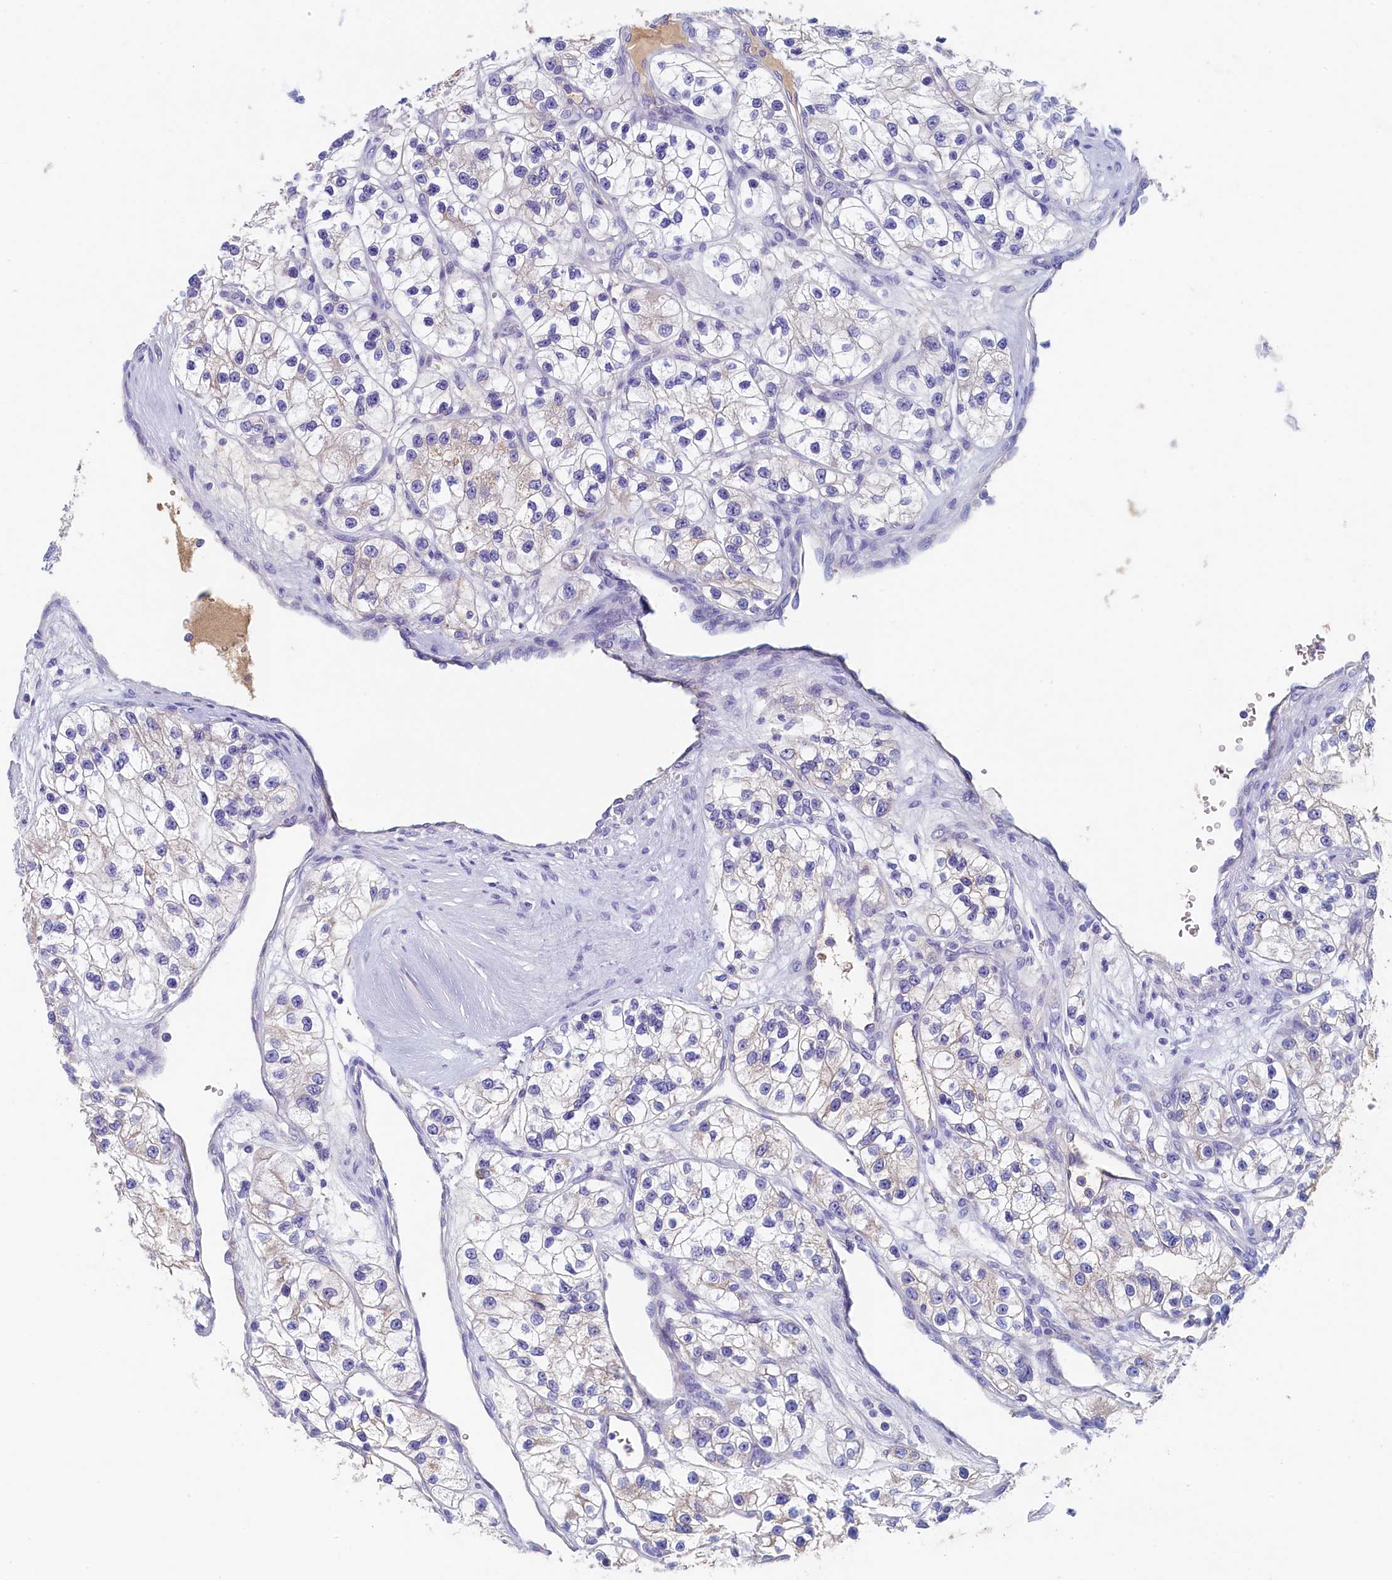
{"staining": {"intensity": "negative", "quantity": "none", "location": "none"}, "tissue": "renal cancer", "cell_type": "Tumor cells", "image_type": "cancer", "snomed": [{"axis": "morphology", "description": "Adenocarcinoma, NOS"}, {"axis": "topography", "description": "Kidney"}], "caption": "Protein analysis of renal cancer displays no significant staining in tumor cells.", "gene": "GUCA1C", "patient": {"sex": "female", "age": 57}}